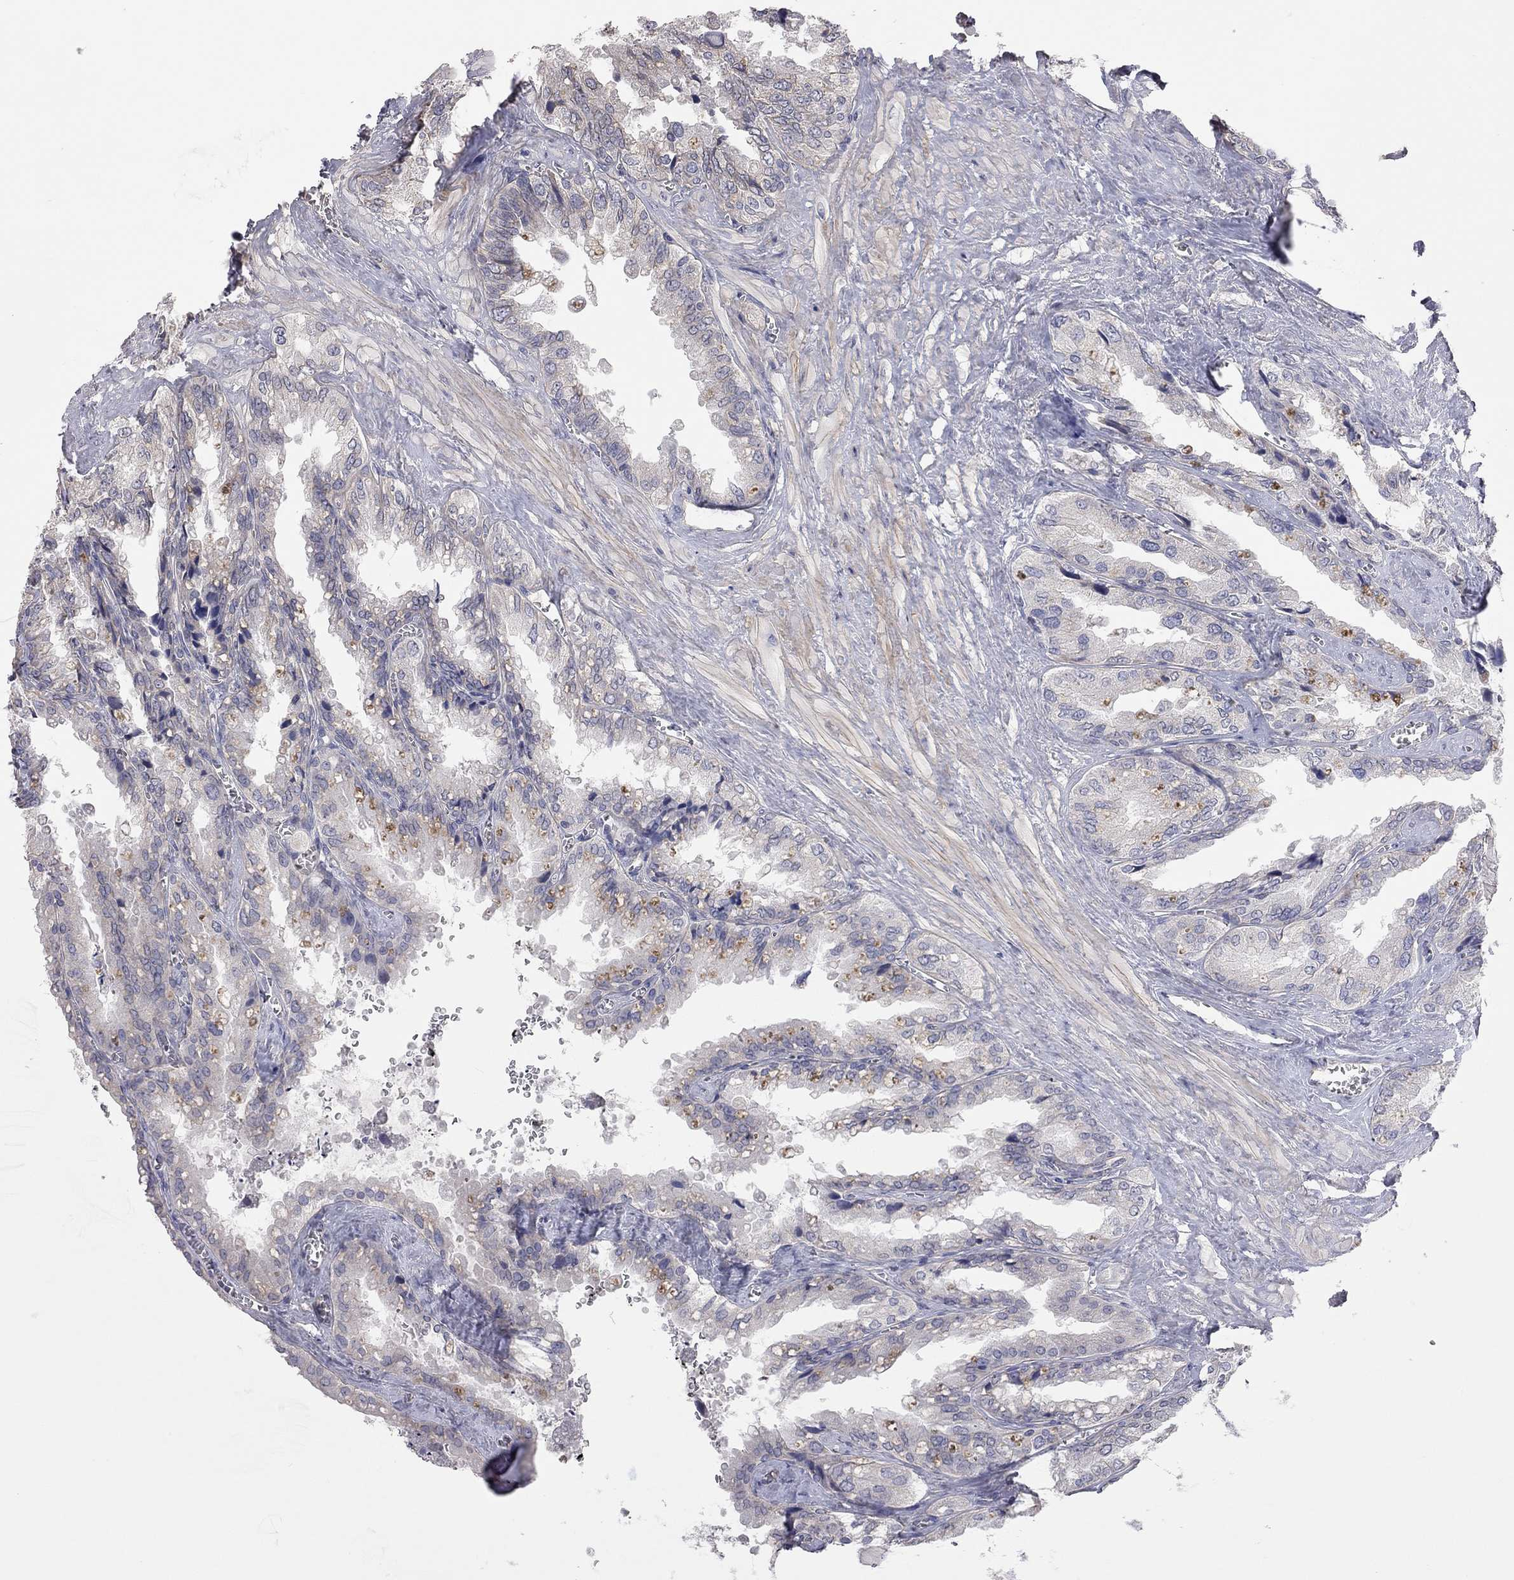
{"staining": {"intensity": "negative", "quantity": "none", "location": "none"}, "tissue": "seminal vesicle", "cell_type": "Glandular cells", "image_type": "normal", "snomed": [{"axis": "morphology", "description": "Normal tissue, NOS"}, {"axis": "topography", "description": "Seminal veicle"}], "caption": "Unremarkable seminal vesicle was stained to show a protein in brown. There is no significant expression in glandular cells.", "gene": "KCNB1", "patient": {"sex": "male", "age": 67}}